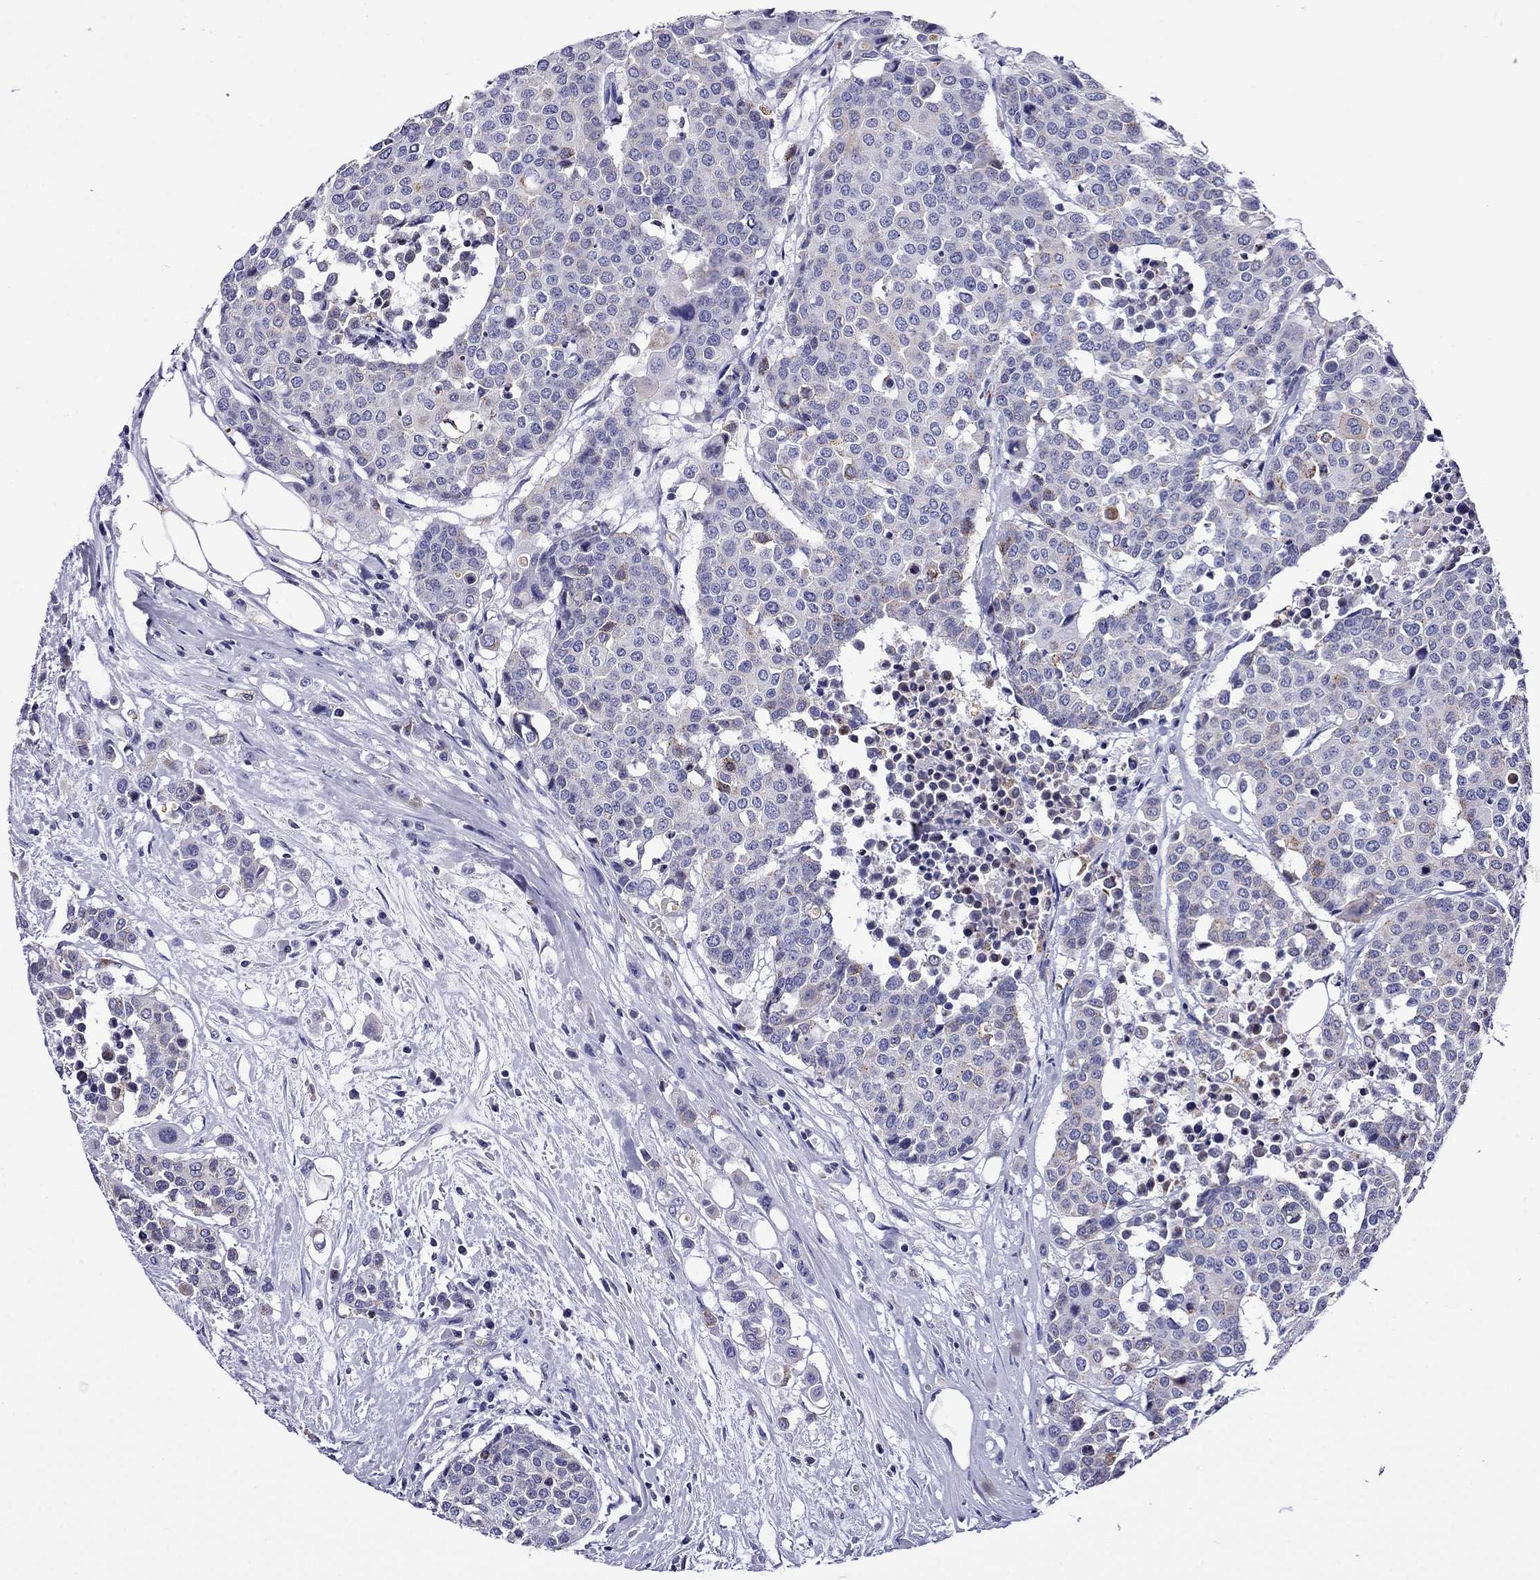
{"staining": {"intensity": "weak", "quantity": "<25%", "location": "cytoplasmic/membranous"}, "tissue": "carcinoid", "cell_type": "Tumor cells", "image_type": "cancer", "snomed": [{"axis": "morphology", "description": "Carcinoid, malignant, NOS"}, {"axis": "topography", "description": "Colon"}], "caption": "Carcinoid stained for a protein using immunohistochemistry (IHC) reveals no staining tumor cells.", "gene": "SCG2", "patient": {"sex": "male", "age": 81}}